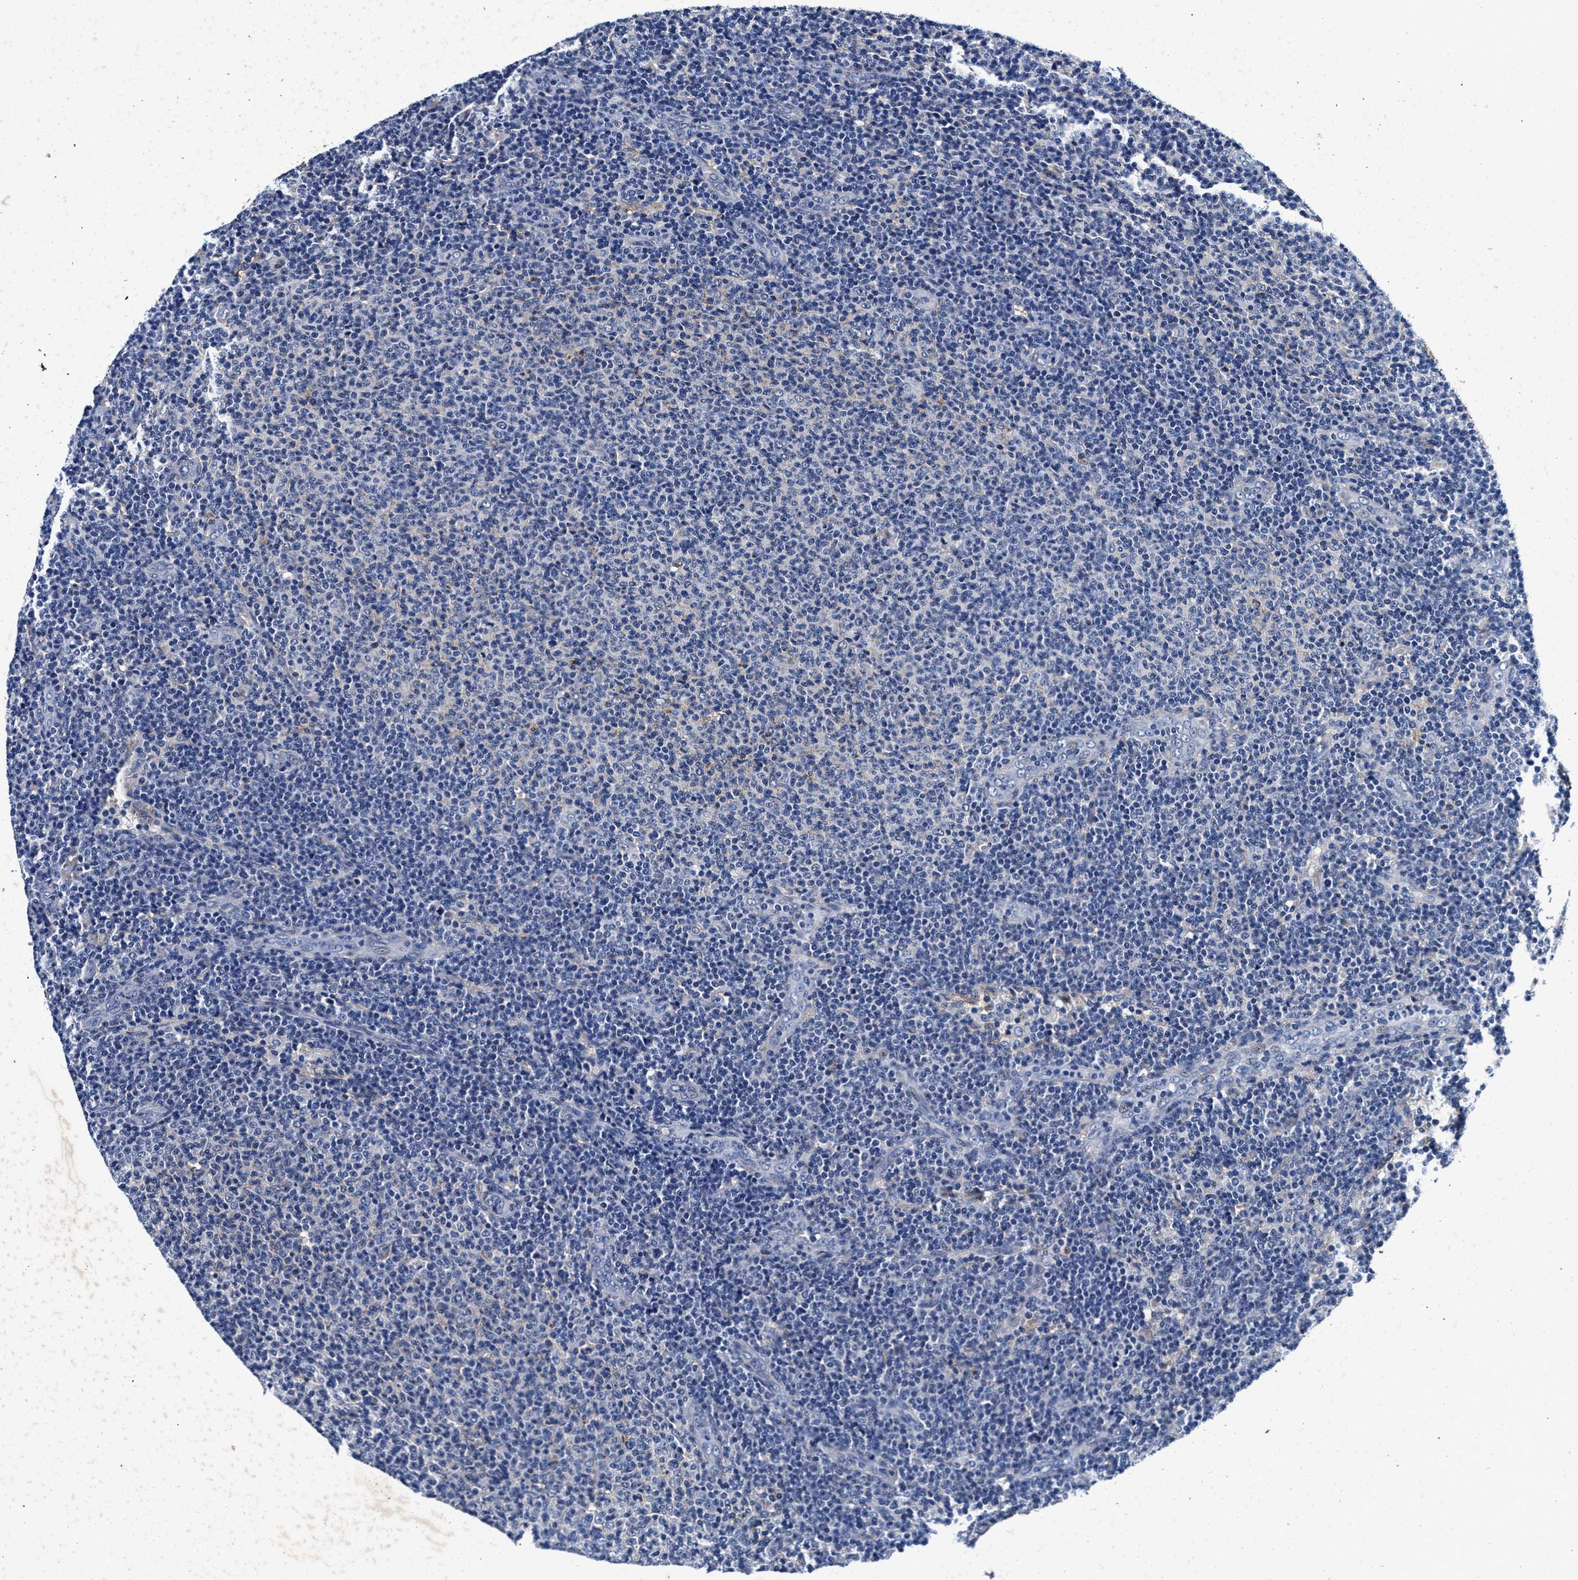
{"staining": {"intensity": "negative", "quantity": "none", "location": "none"}, "tissue": "lymphoma", "cell_type": "Tumor cells", "image_type": "cancer", "snomed": [{"axis": "morphology", "description": "Malignant lymphoma, non-Hodgkin's type, Low grade"}, {"axis": "topography", "description": "Lymph node"}], "caption": "High power microscopy photomicrograph of an immunohistochemistry (IHC) image of lymphoma, revealing no significant staining in tumor cells.", "gene": "SLC8A1", "patient": {"sex": "male", "age": 66}}